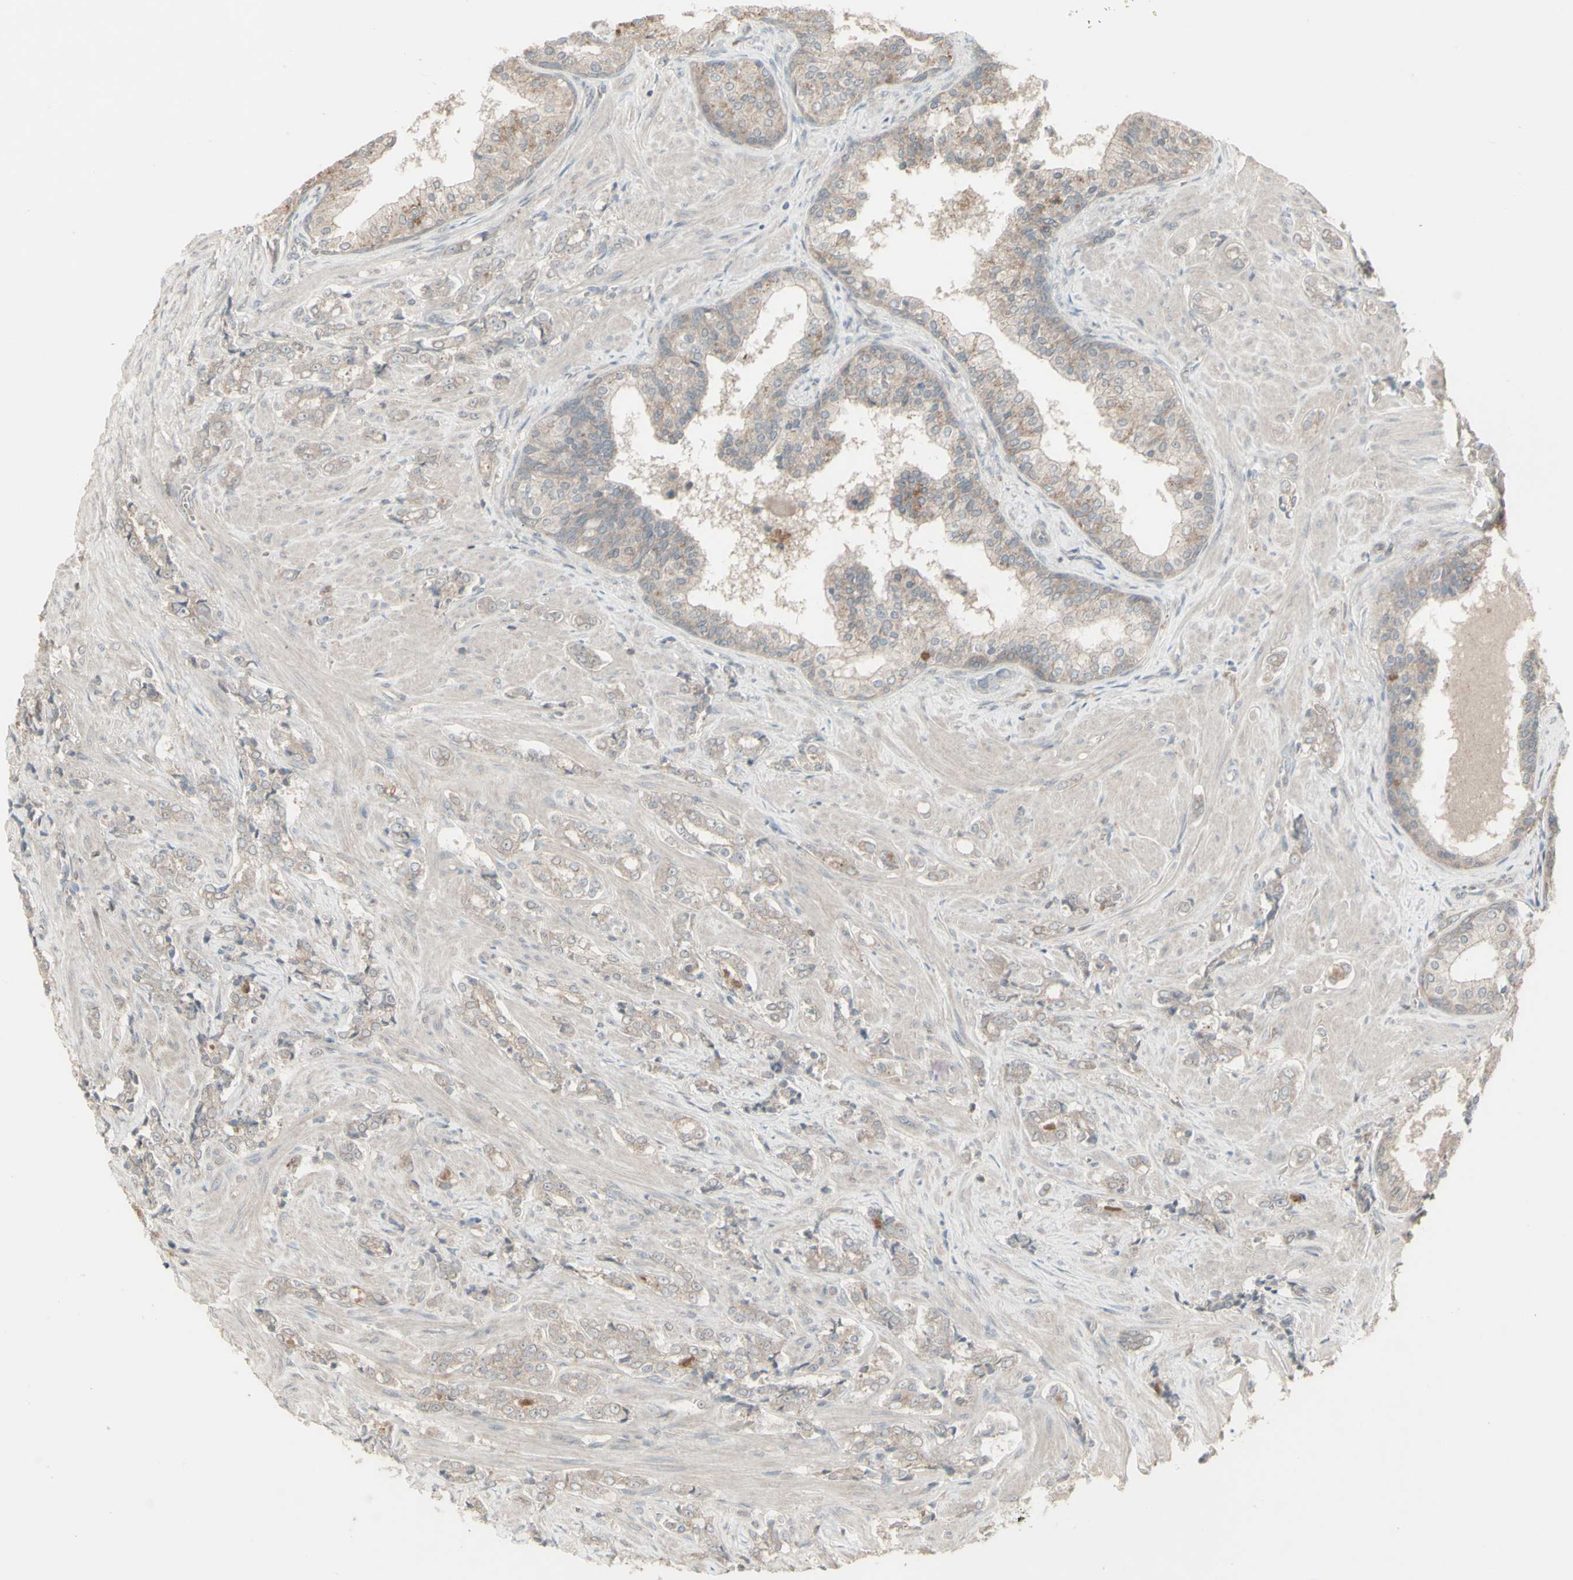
{"staining": {"intensity": "weak", "quantity": "25%-75%", "location": "cytoplasmic/membranous"}, "tissue": "prostate cancer", "cell_type": "Tumor cells", "image_type": "cancer", "snomed": [{"axis": "morphology", "description": "Adenocarcinoma, Low grade"}, {"axis": "topography", "description": "Prostate"}], "caption": "Immunohistochemistry (IHC) photomicrograph of prostate cancer stained for a protein (brown), which shows low levels of weak cytoplasmic/membranous staining in approximately 25%-75% of tumor cells.", "gene": "CSK", "patient": {"sex": "male", "age": 60}}